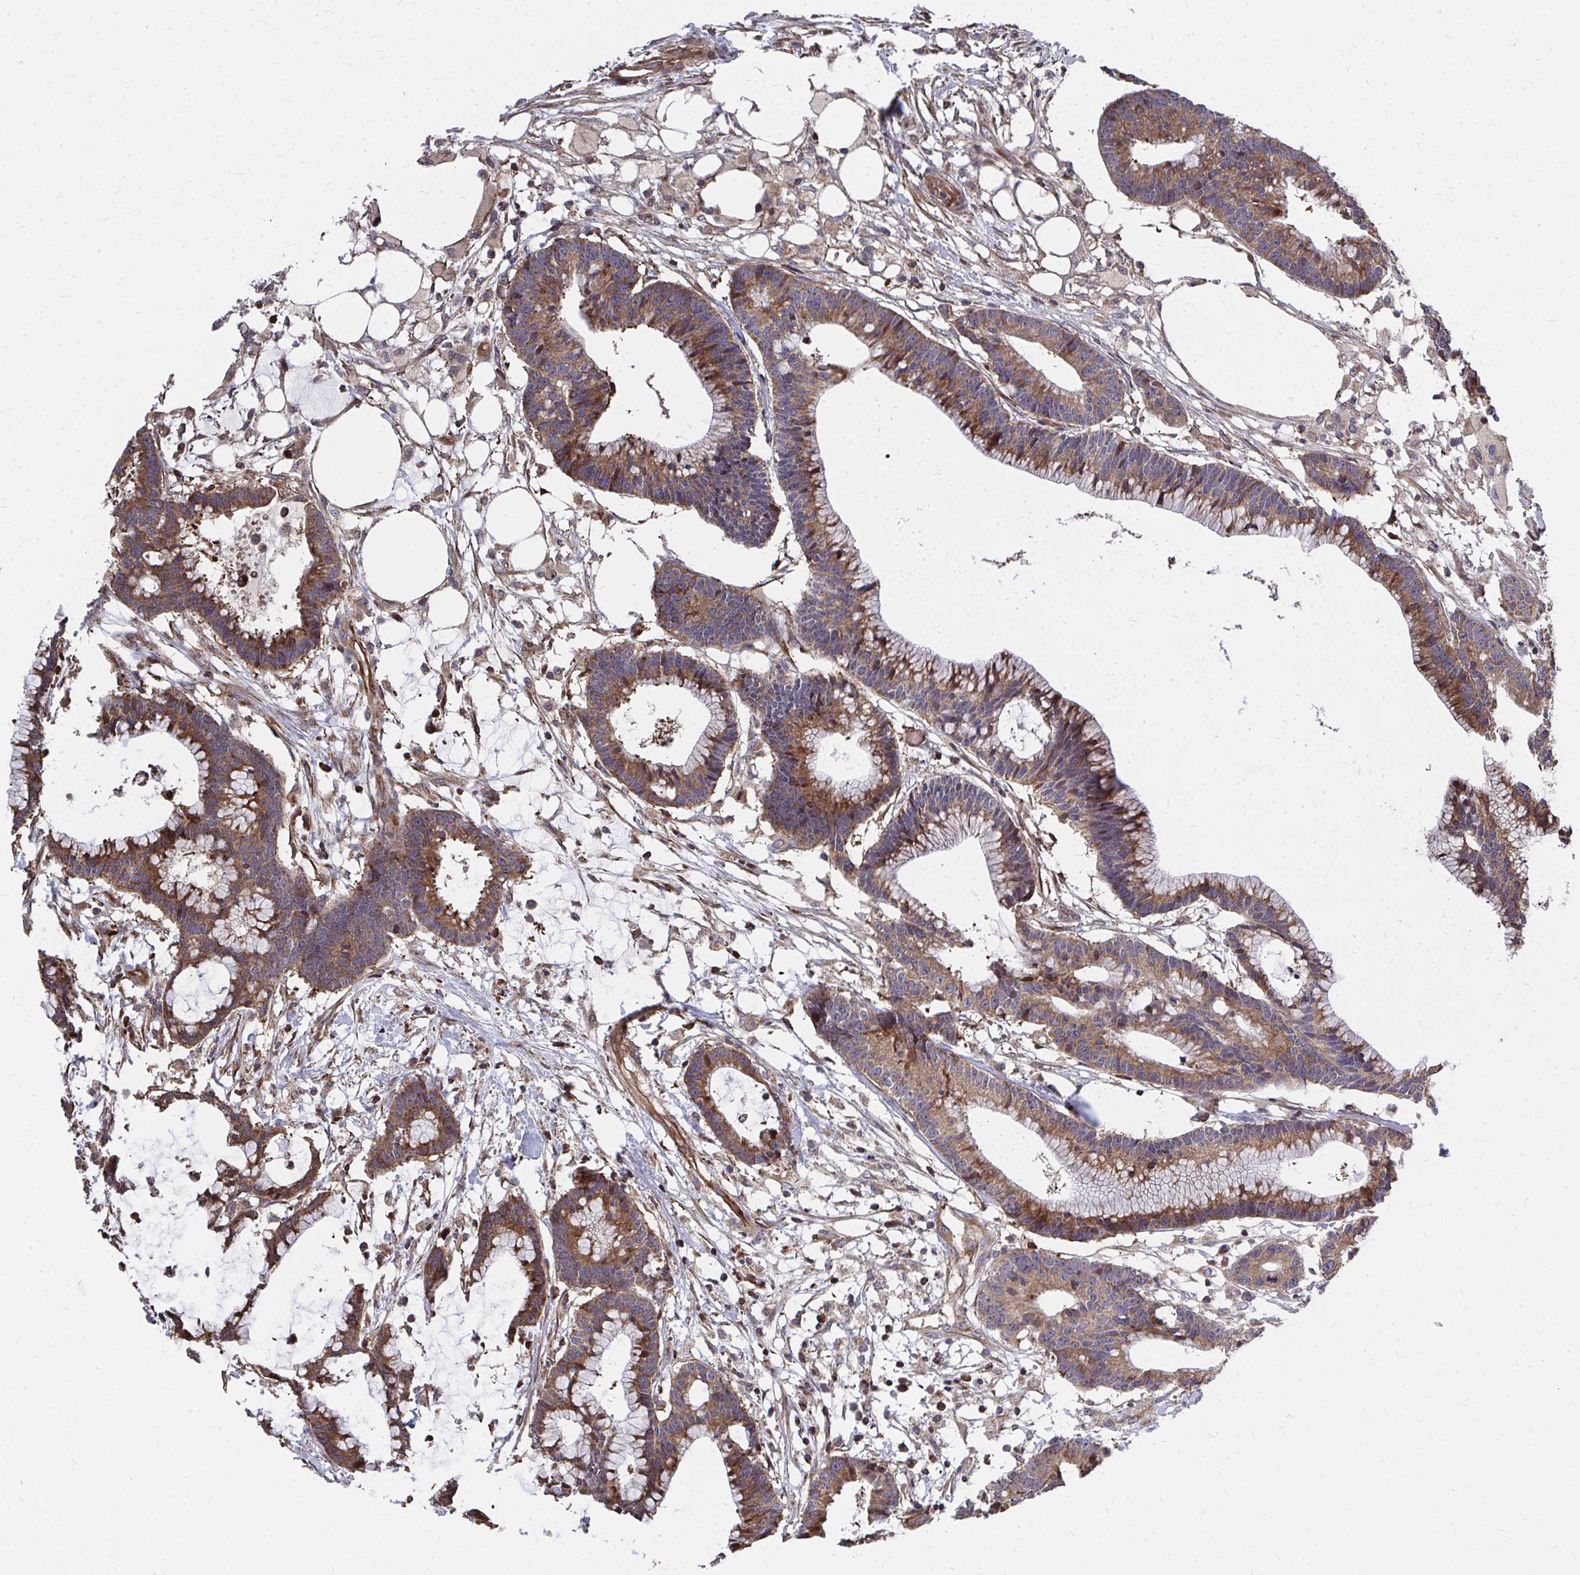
{"staining": {"intensity": "moderate", "quantity": ">75%", "location": "cytoplasmic/membranous"}, "tissue": "colorectal cancer", "cell_type": "Tumor cells", "image_type": "cancer", "snomed": [{"axis": "morphology", "description": "Adenocarcinoma, NOS"}, {"axis": "topography", "description": "Colon"}], "caption": "Colorectal adenocarcinoma was stained to show a protein in brown. There is medium levels of moderate cytoplasmic/membranous expression in approximately >75% of tumor cells.", "gene": "FAM89A", "patient": {"sex": "female", "age": 78}}